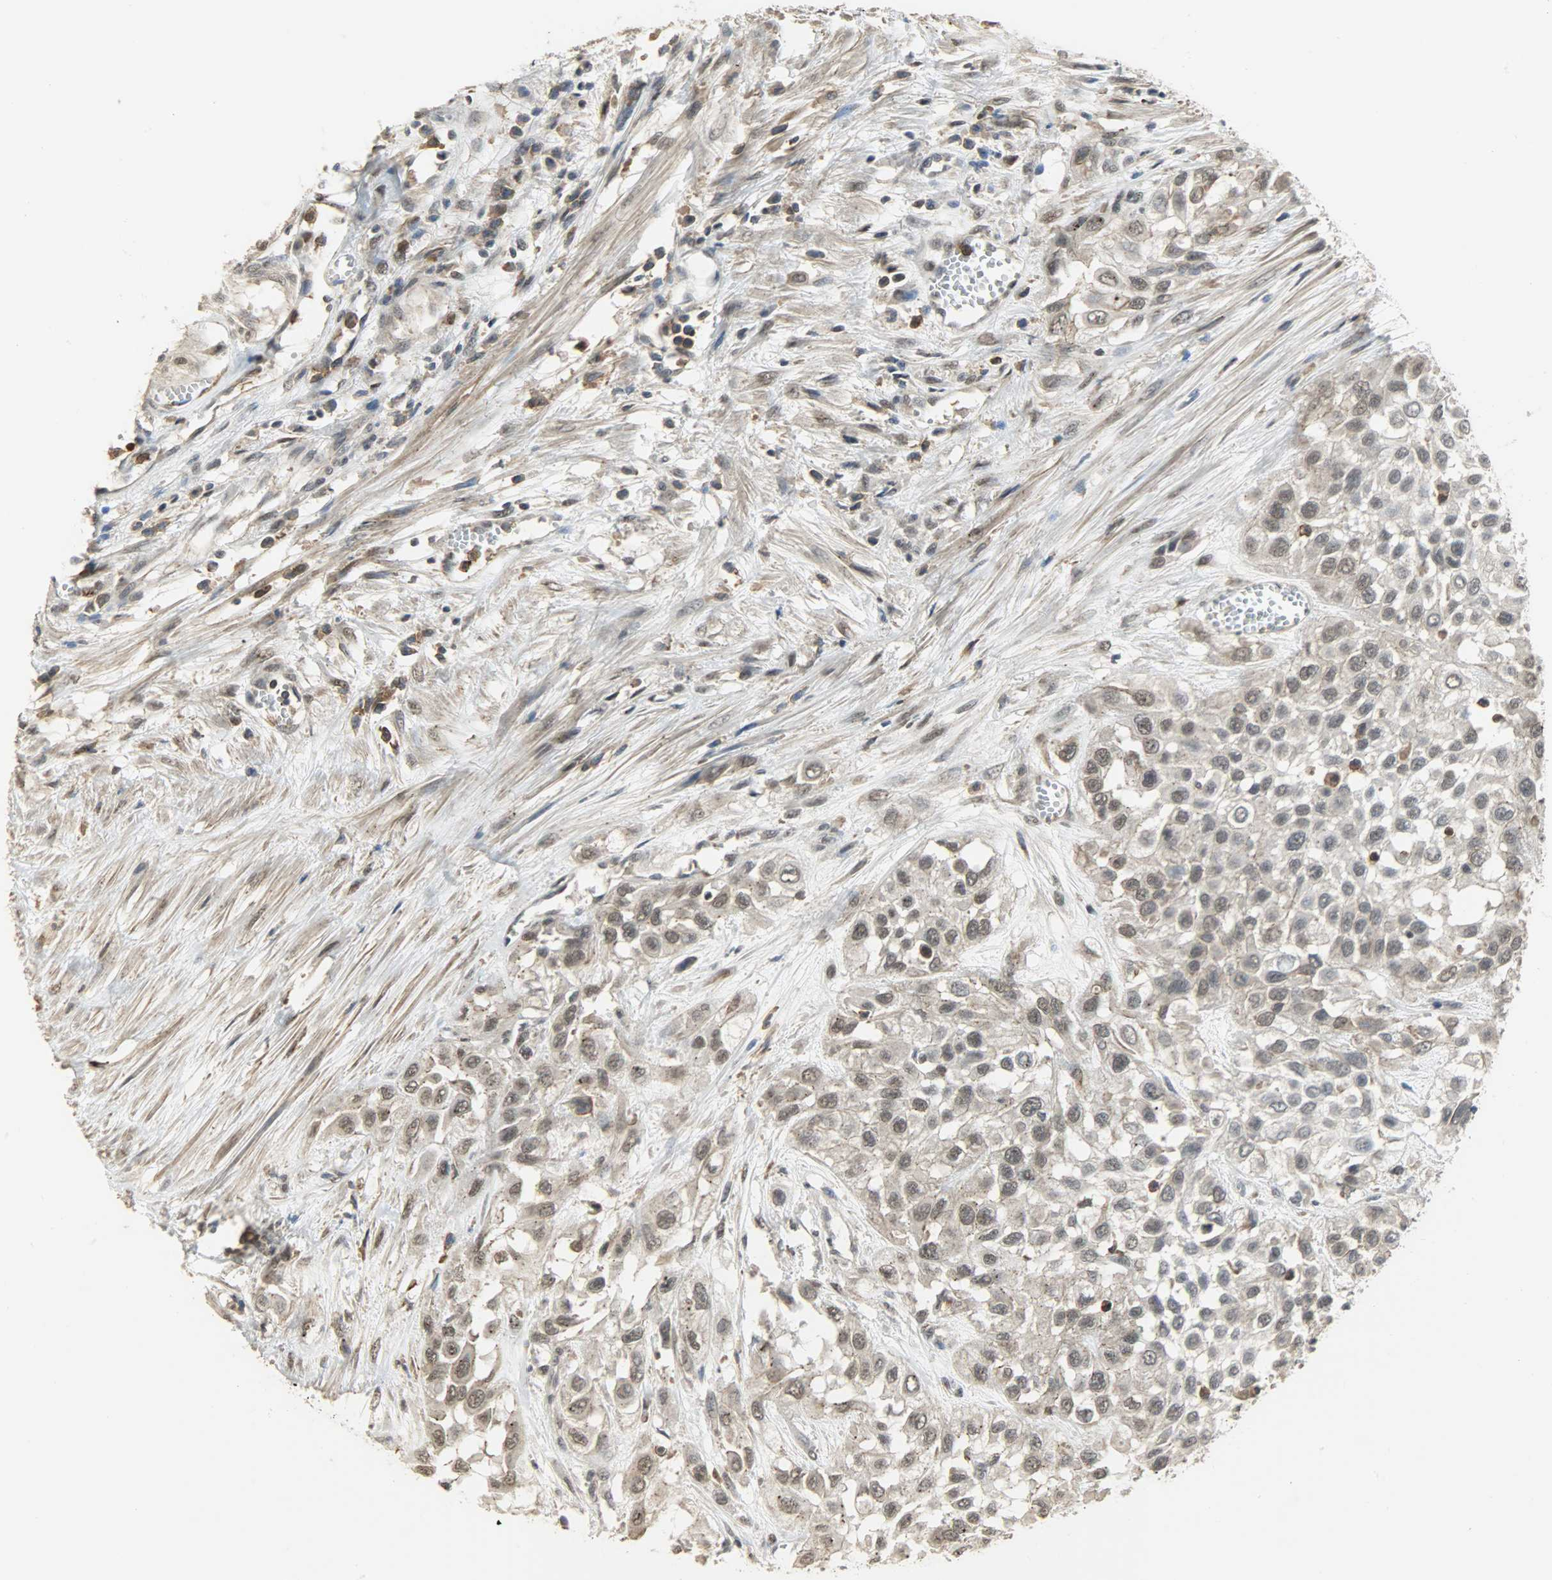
{"staining": {"intensity": "negative", "quantity": "none", "location": "none"}, "tissue": "urothelial cancer", "cell_type": "Tumor cells", "image_type": "cancer", "snomed": [{"axis": "morphology", "description": "Urothelial carcinoma, High grade"}, {"axis": "topography", "description": "Urinary bladder"}], "caption": "Immunohistochemistry (IHC) photomicrograph of human urothelial carcinoma (high-grade) stained for a protein (brown), which exhibits no expression in tumor cells.", "gene": "SKAP2", "patient": {"sex": "male", "age": 57}}